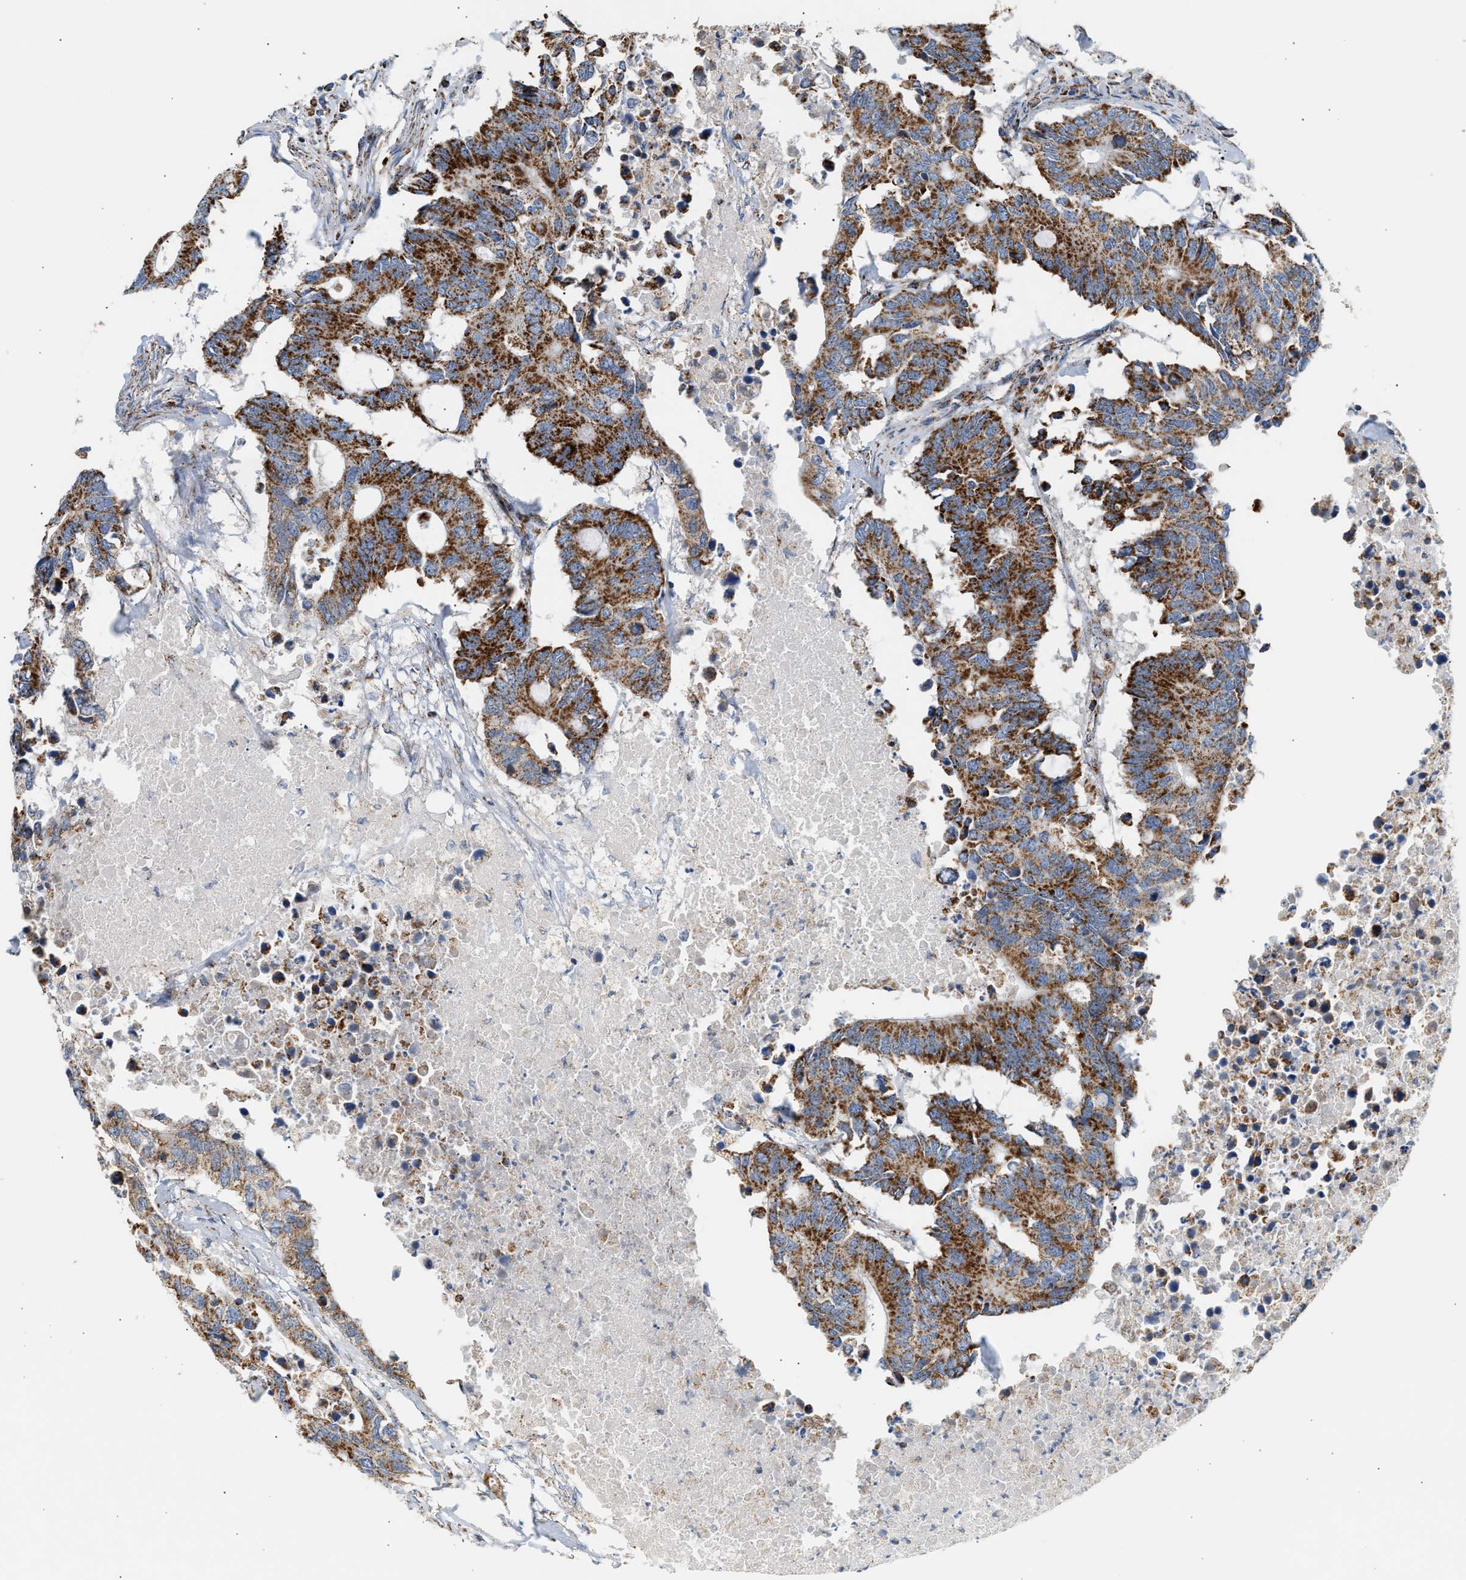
{"staining": {"intensity": "strong", "quantity": ">75%", "location": "cytoplasmic/membranous"}, "tissue": "colorectal cancer", "cell_type": "Tumor cells", "image_type": "cancer", "snomed": [{"axis": "morphology", "description": "Adenocarcinoma, NOS"}, {"axis": "topography", "description": "Colon"}], "caption": "Colorectal cancer stained for a protein displays strong cytoplasmic/membranous positivity in tumor cells.", "gene": "OGDH", "patient": {"sex": "male", "age": 71}}